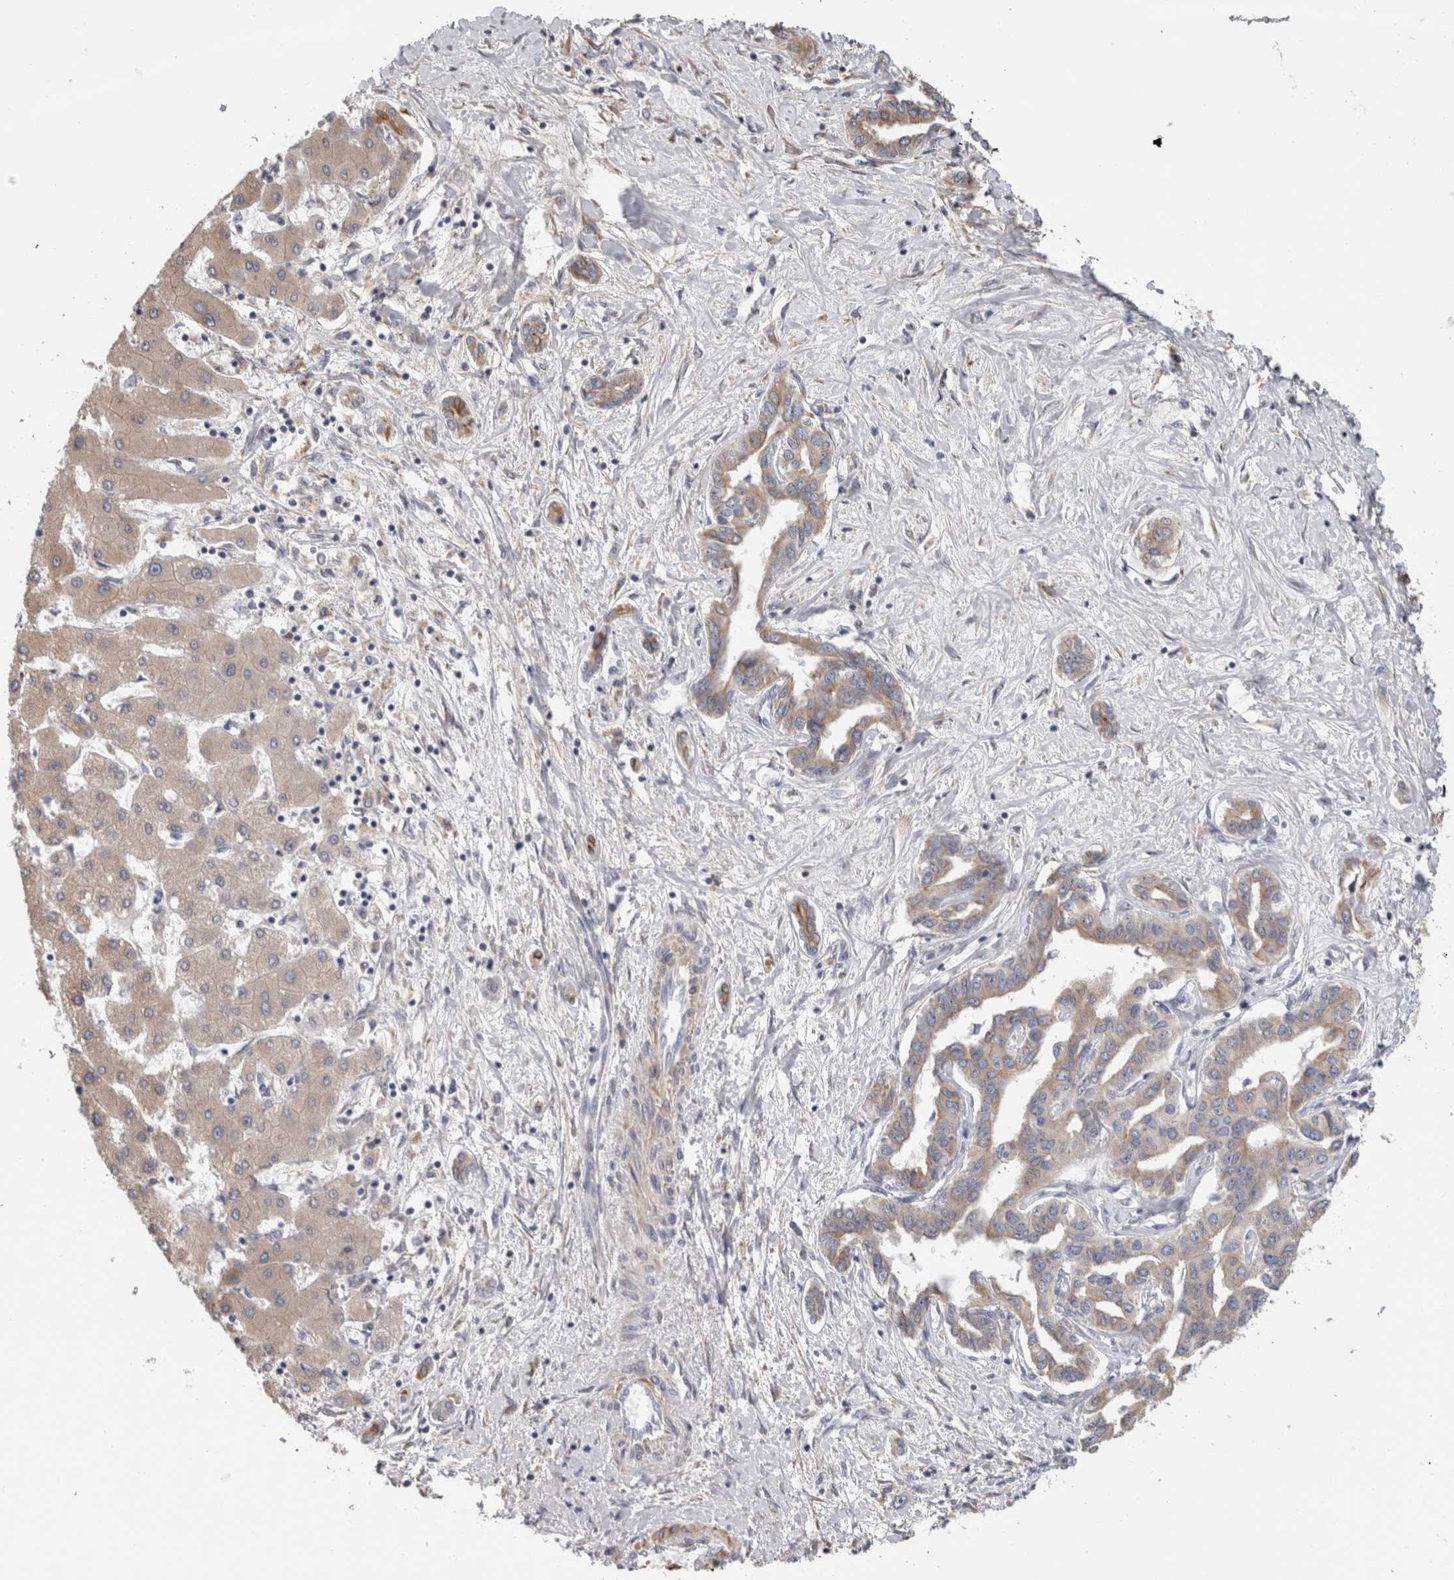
{"staining": {"intensity": "weak", "quantity": ">75%", "location": "cytoplasmic/membranous"}, "tissue": "liver cancer", "cell_type": "Tumor cells", "image_type": "cancer", "snomed": [{"axis": "morphology", "description": "Cholangiocarcinoma"}, {"axis": "topography", "description": "Liver"}], "caption": "Liver cholangiocarcinoma stained with DAB IHC exhibits low levels of weak cytoplasmic/membranous positivity in approximately >75% of tumor cells. The staining was performed using DAB (3,3'-diaminobenzidine), with brown indicating positive protein expression. Nuclei are stained blue with hematoxylin.", "gene": "SMAP2", "patient": {"sex": "male", "age": 59}}